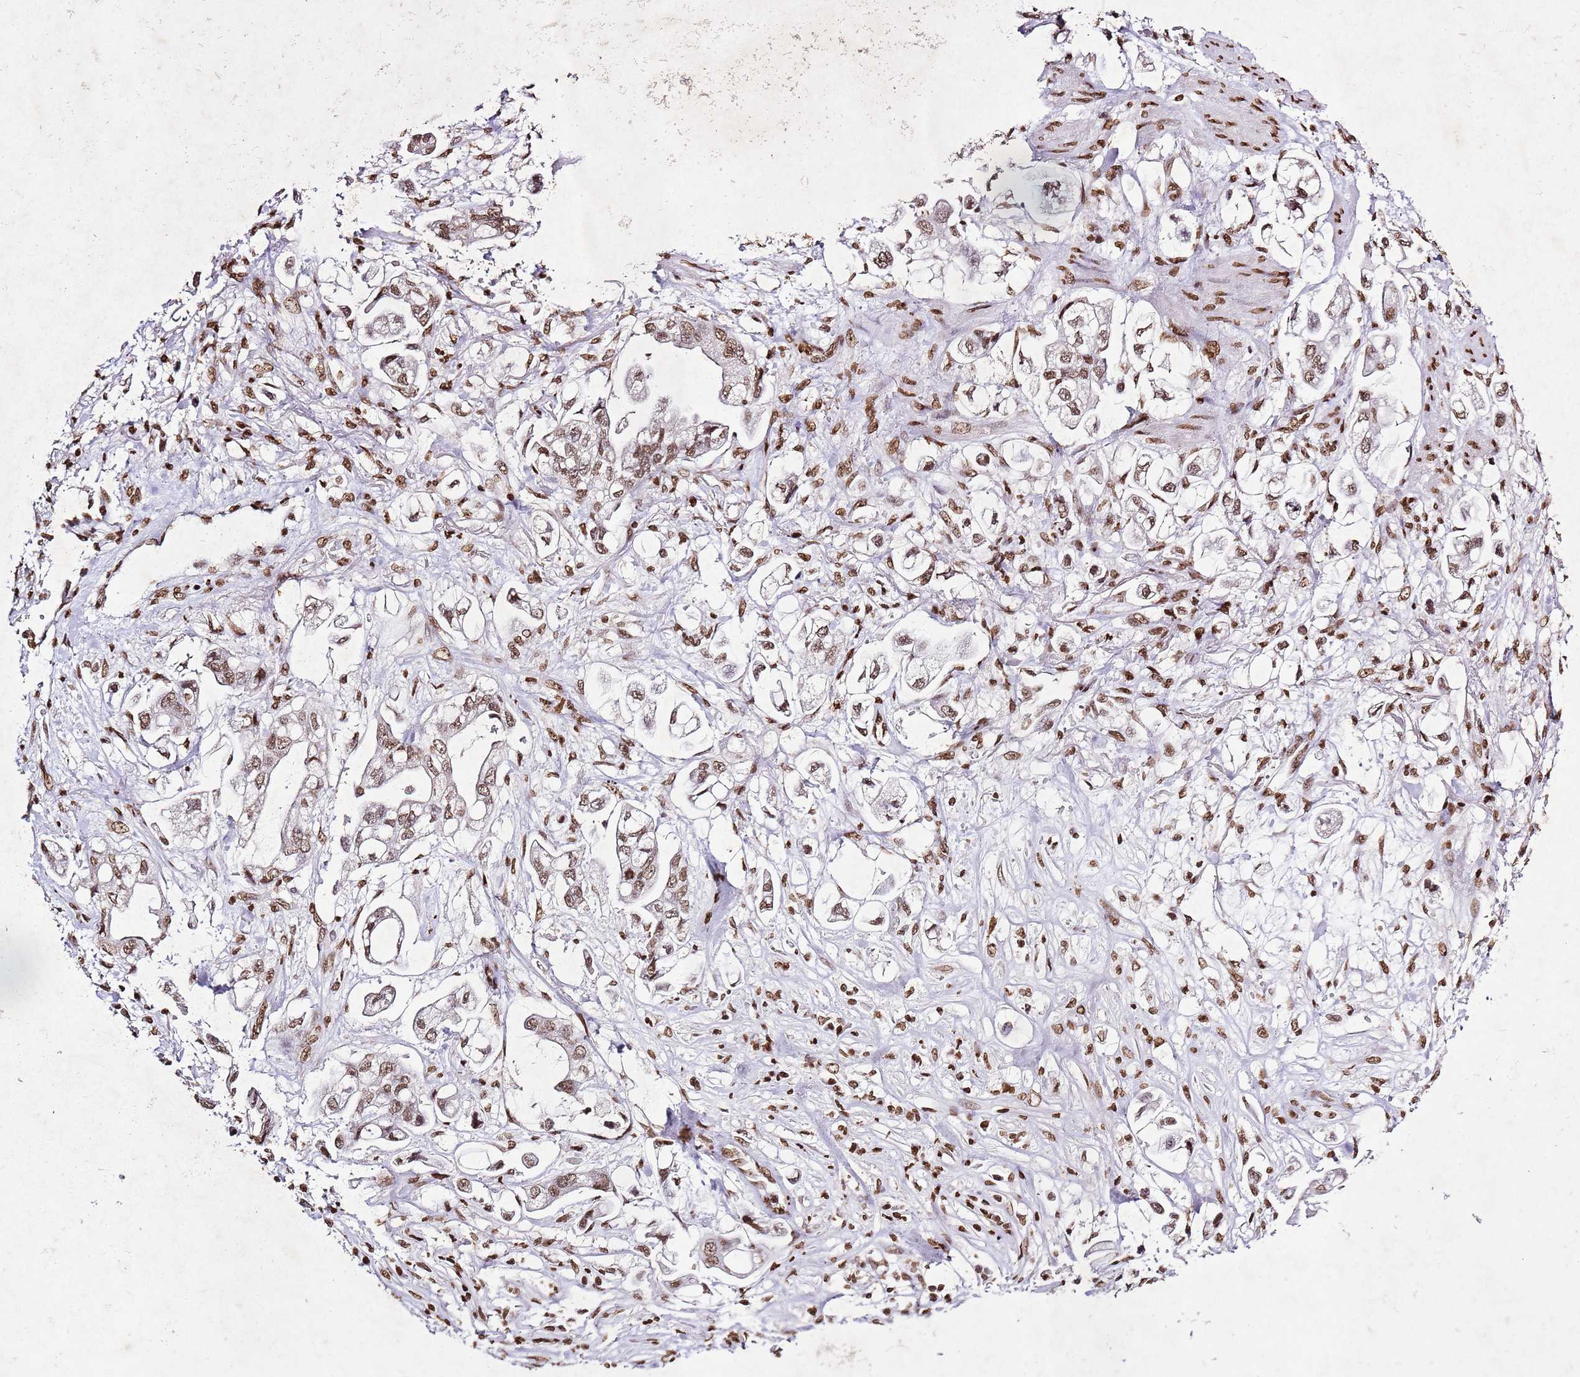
{"staining": {"intensity": "moderate", "quantity": ">75%", "location": "nuclear"}, "tissue": "stomach cancer", "cell_type": "Tumor cells", "image_type": "cancer", "snomed": [{"axis": "morphology", "description": "Adenocarcinoma, NOS"}, {"axis": "topography", "description": "Stomach"}], "caption": "This is a micrograph of immunohistochemistry (IHC) staining of stomach cancer, which shows moderate expression in the nuclear of tumor cells.", "gene": "BMAL1", "patient": {"sex": "male", "age": 62}}